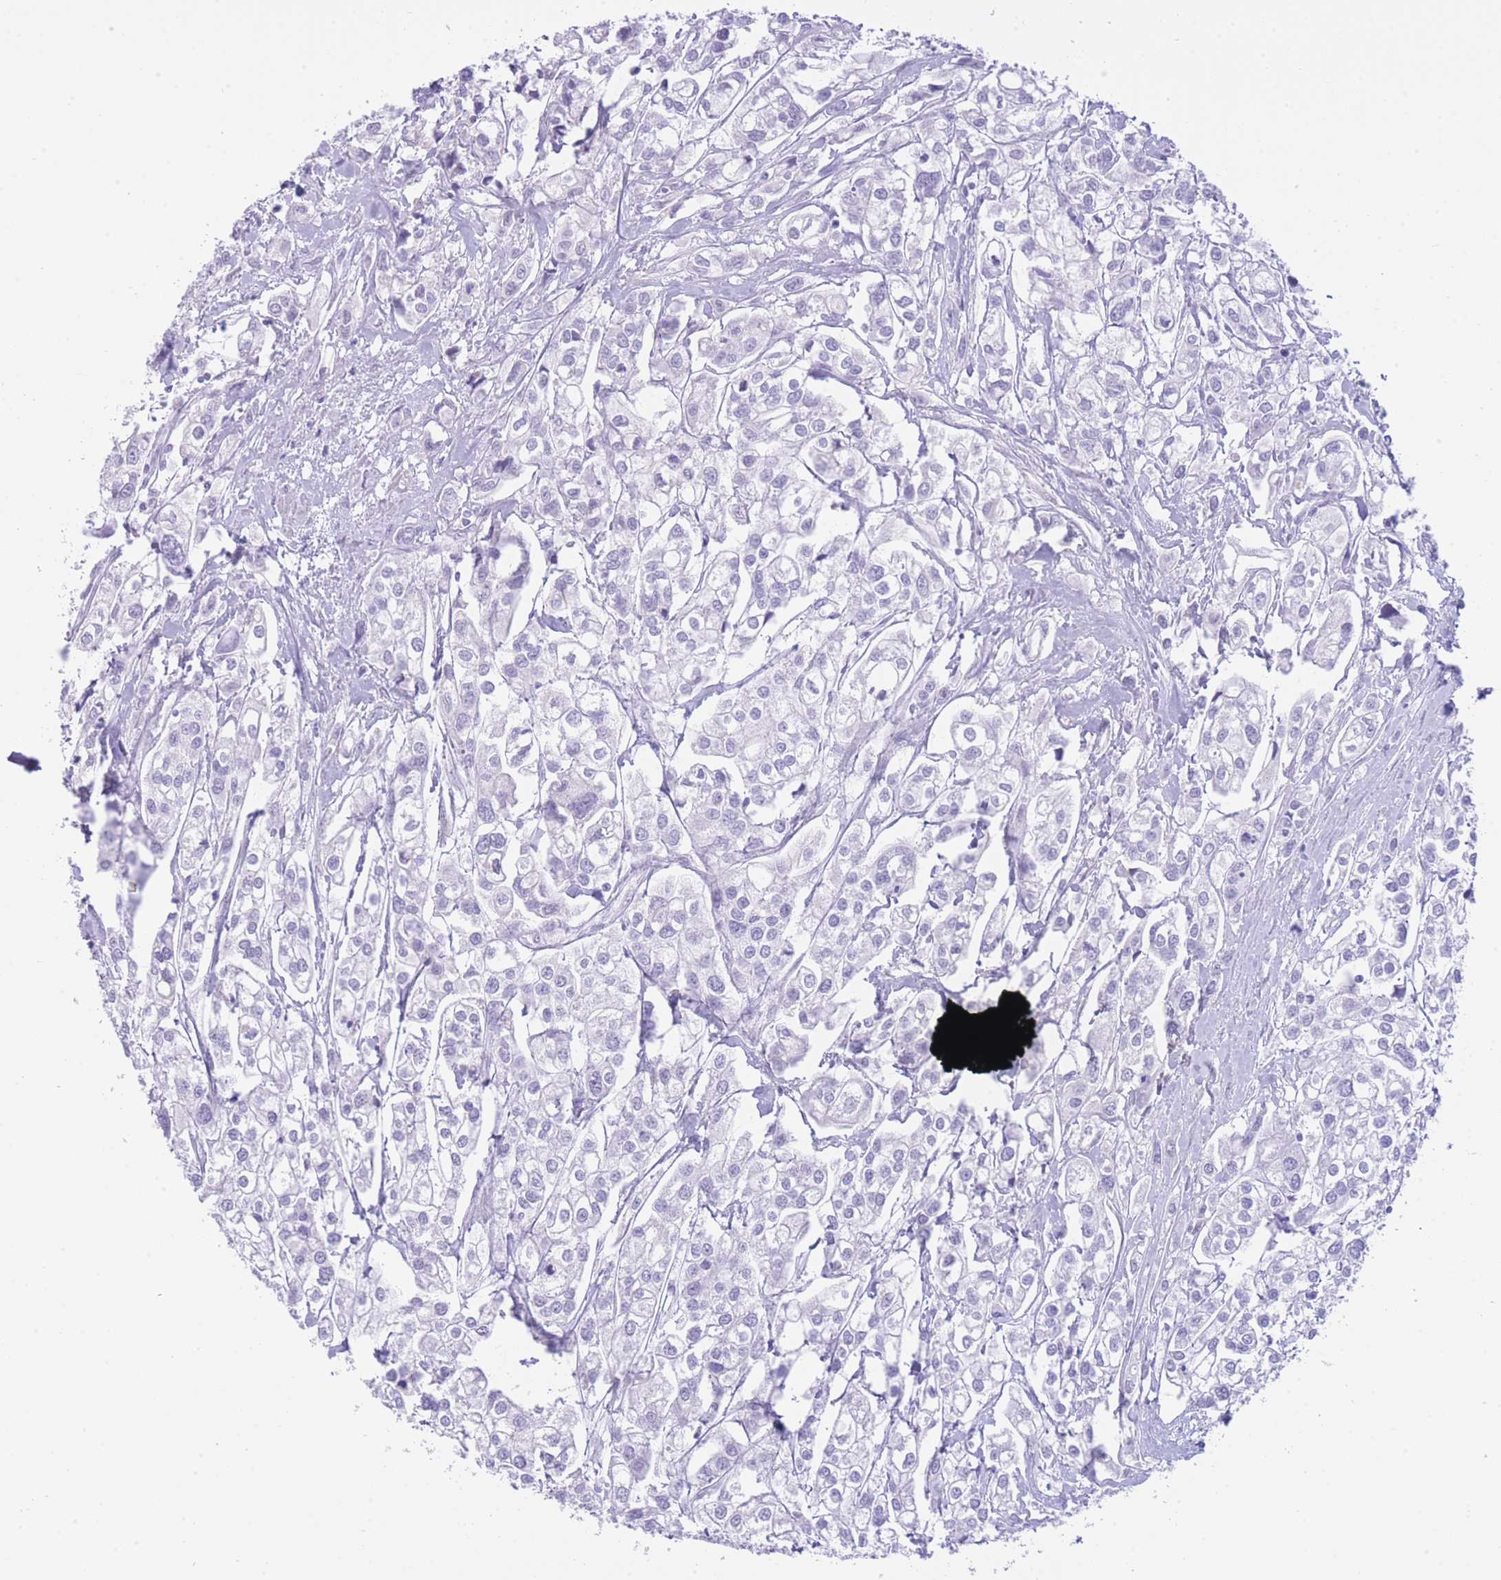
{"staining": {"intensity": "negative", "quantity": "none", "location": "none"}, "tissue": "urothelial cancer", "cell_type": "Tumor cells", "image_type": "cancer", "snomed": [{"axis": "morphology", "description": "Urothelial carcinoma, High grade"}, {"axis": "topography", "description": "Urinary bladder"}], "caption": "High magnification brightfield microscopy of urothelial cancer stained with DAB (brown) and counterstained with hematoxylin (blue): tumor cells show no significant staining. The staining was performed using DAB to visualize the protein expression in brown, while the nuclei were stained in blue with hematoxylin (Magnification: 20x).", "gene": "ZNF212", "patient": {"sex": "male", "age": 67}}